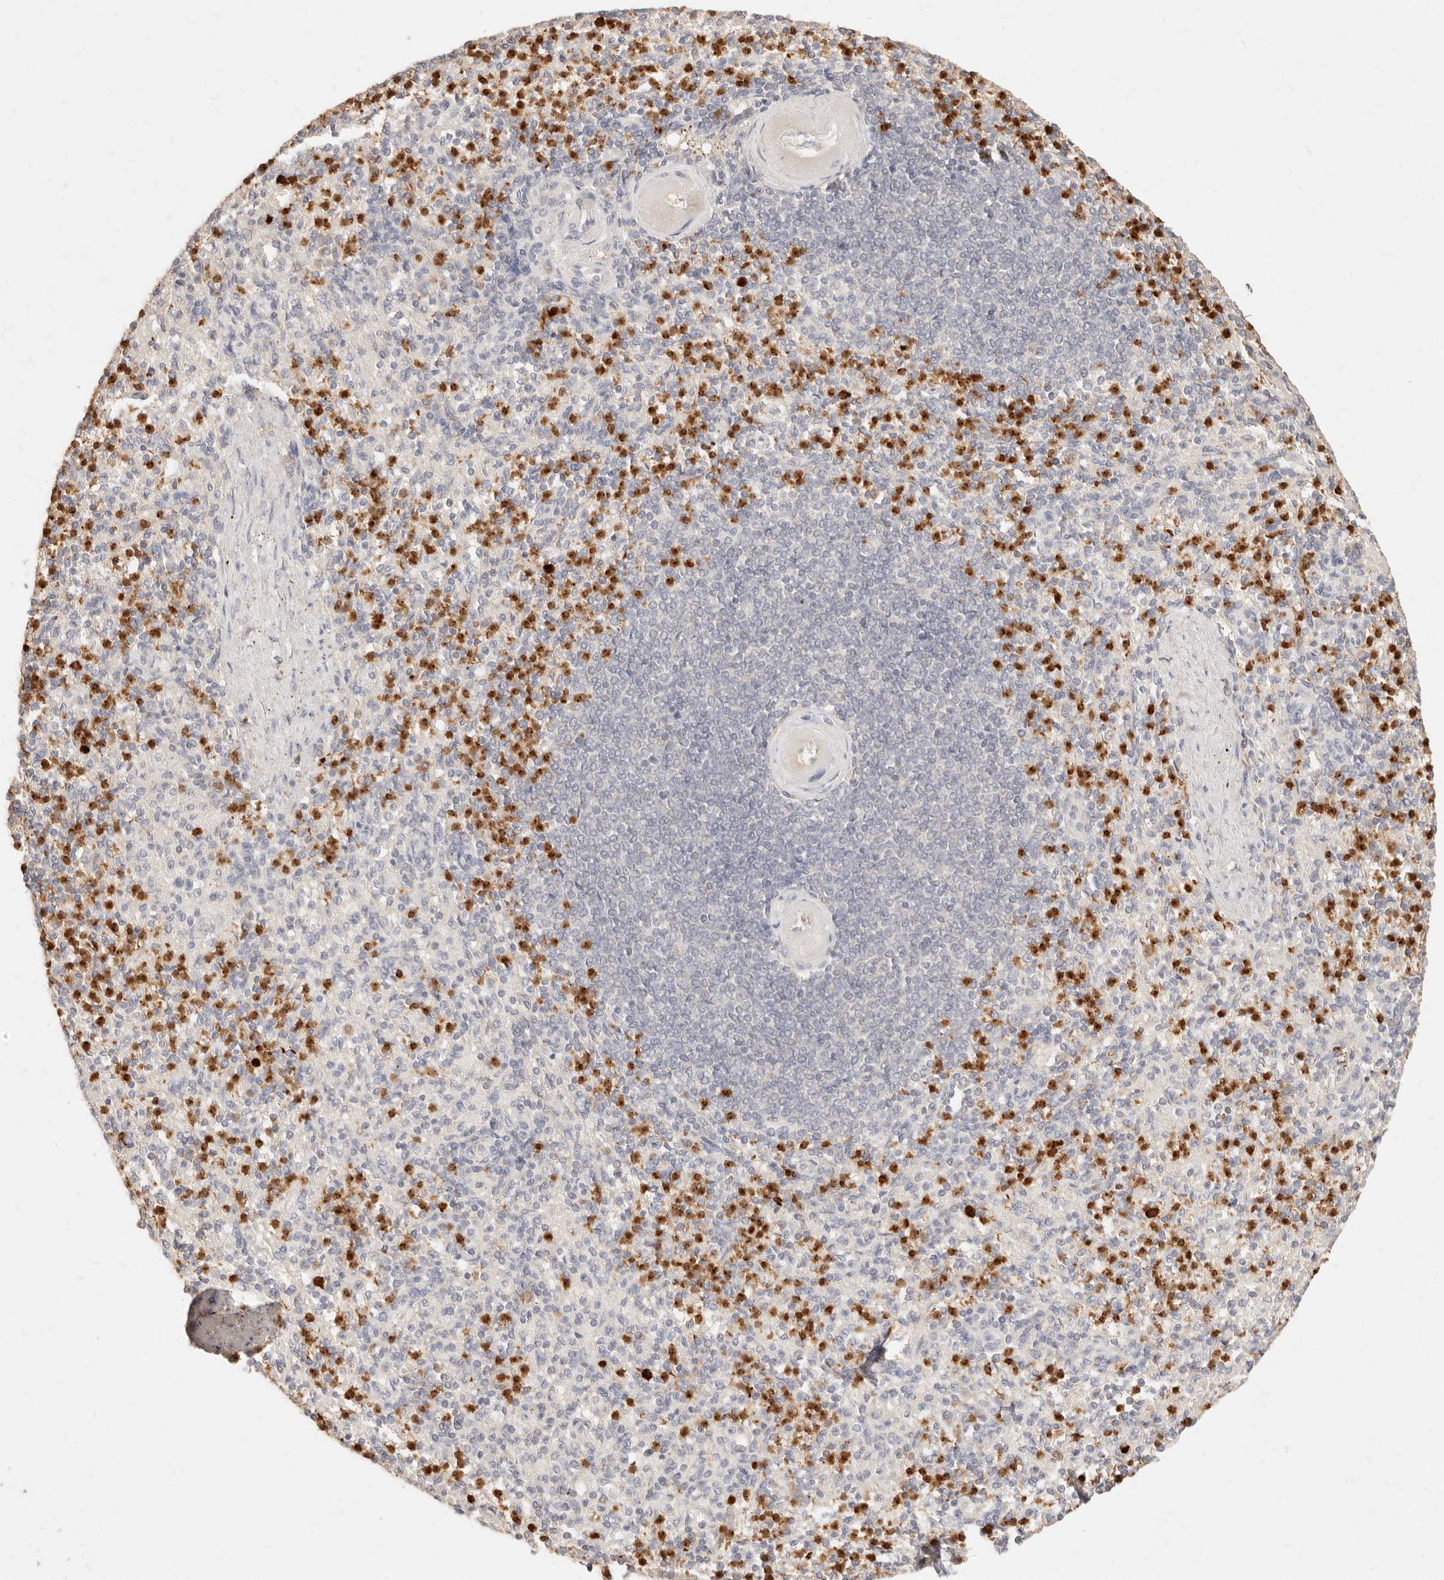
{"staining": {"intensity": "strong", "quantity": "<25%", "location": "cytoplasmic/membranous,nuclear"}, "tissue": "spleen", "cell_type": "Cells in red pulp", "image_type": "normal", "snomed": [{"axis": "morphology", "description": "Normal tissue, NOS"}, {"axis": "topography", "description": "Spleen"}], "caption": "Cells in red pulp exhibit medium levels of strong cytoplasmic/membranous,nuclear staining in approximately <25% of cells in unremarkable spleen.", "gene": "TMTC2", "patient": {"sex": "female", "age": 74}}